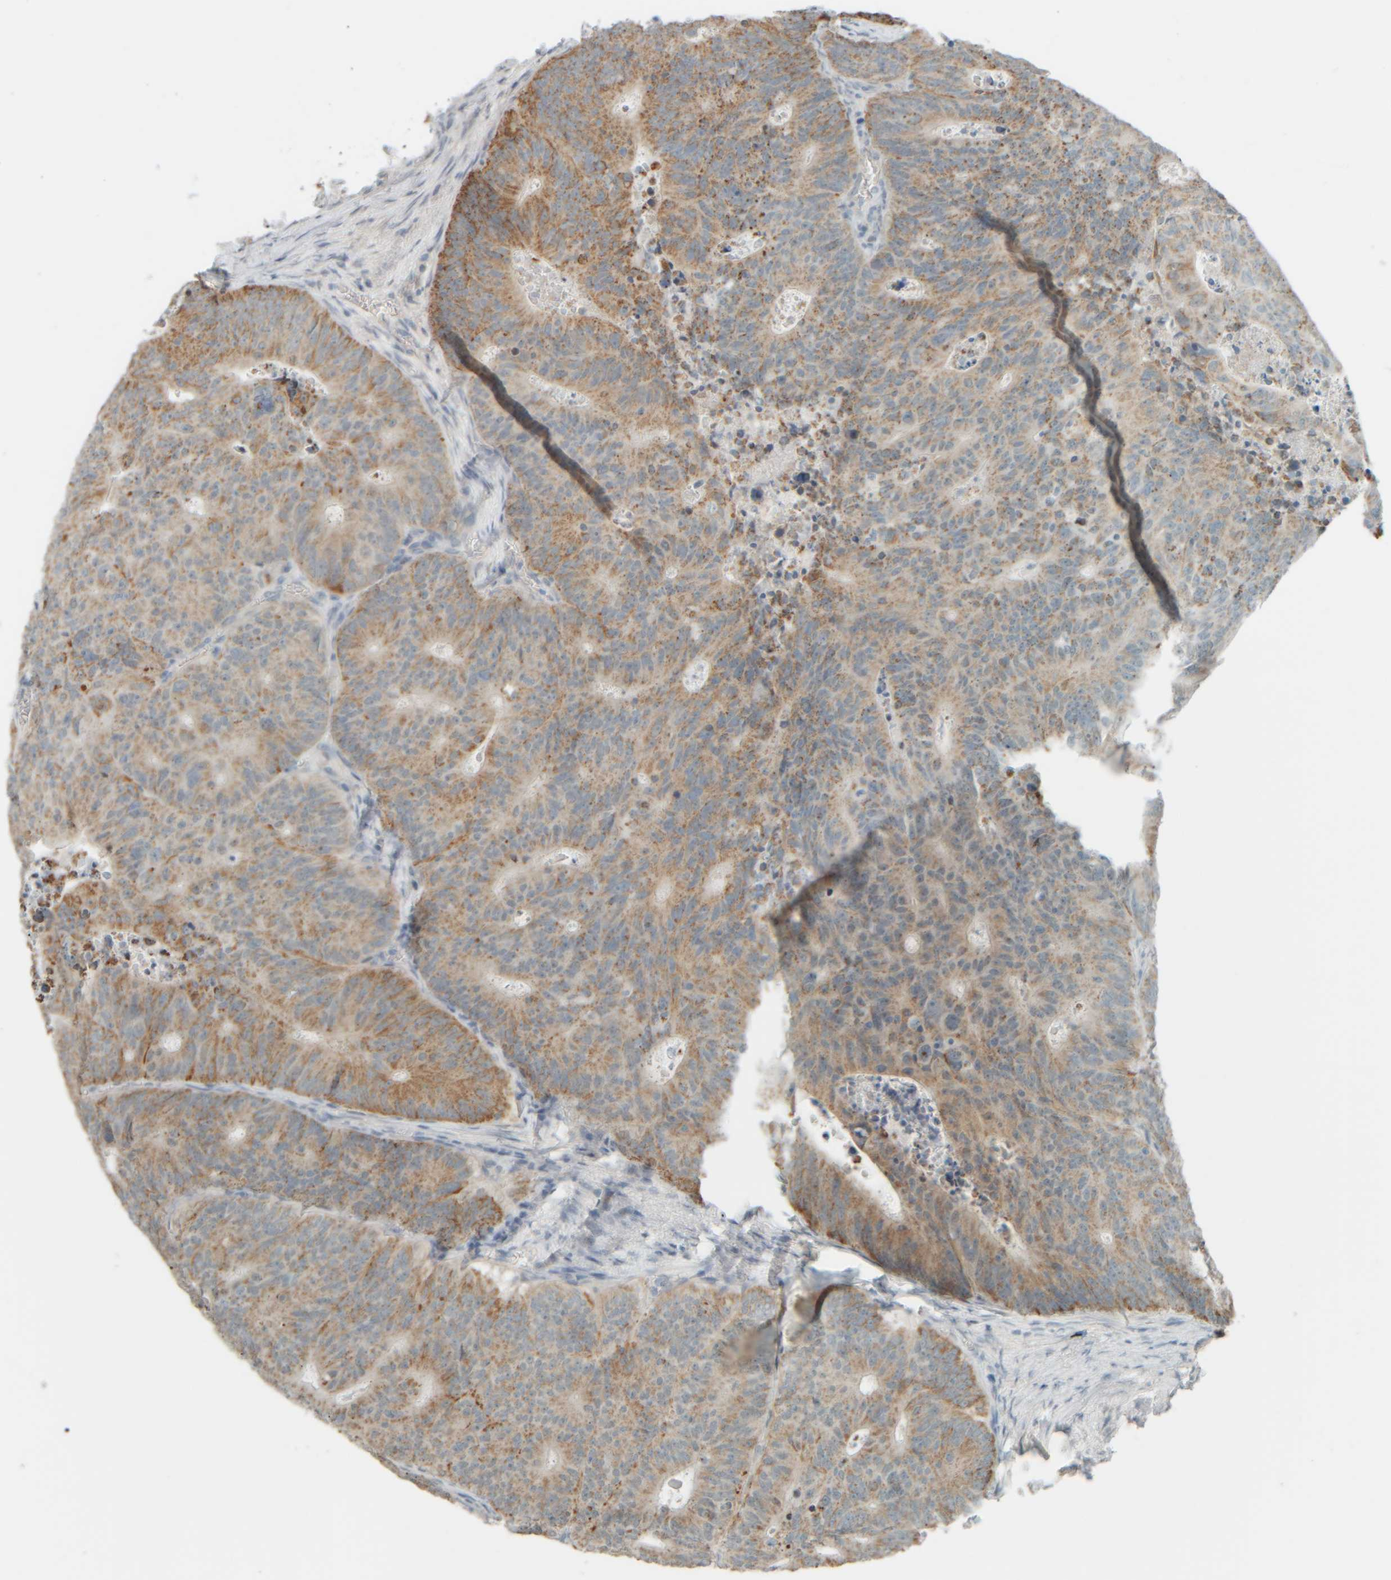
{"staining": {"intensity": "moderate", "quantity": ">75%", "location": "cytoplasmic/membranous"}, "tissue": "colorectal cancer", "cell_type": "Tumor cells", "image_type": "cancer", "snomed": [{"axis": "morphology", "description": "Adenocarcinoma, NOS"}, {"axis": "topography", "description": "Colon"}], "caption": "The photomicrograph exhibits a brown stain indicating the presence of a protein in the cytoplasmic/membranous of tumor cells in colorectal cancer.", "gene": "PTGES3L-AARSD1", "patient": {"sex": "male", "age": 87}}